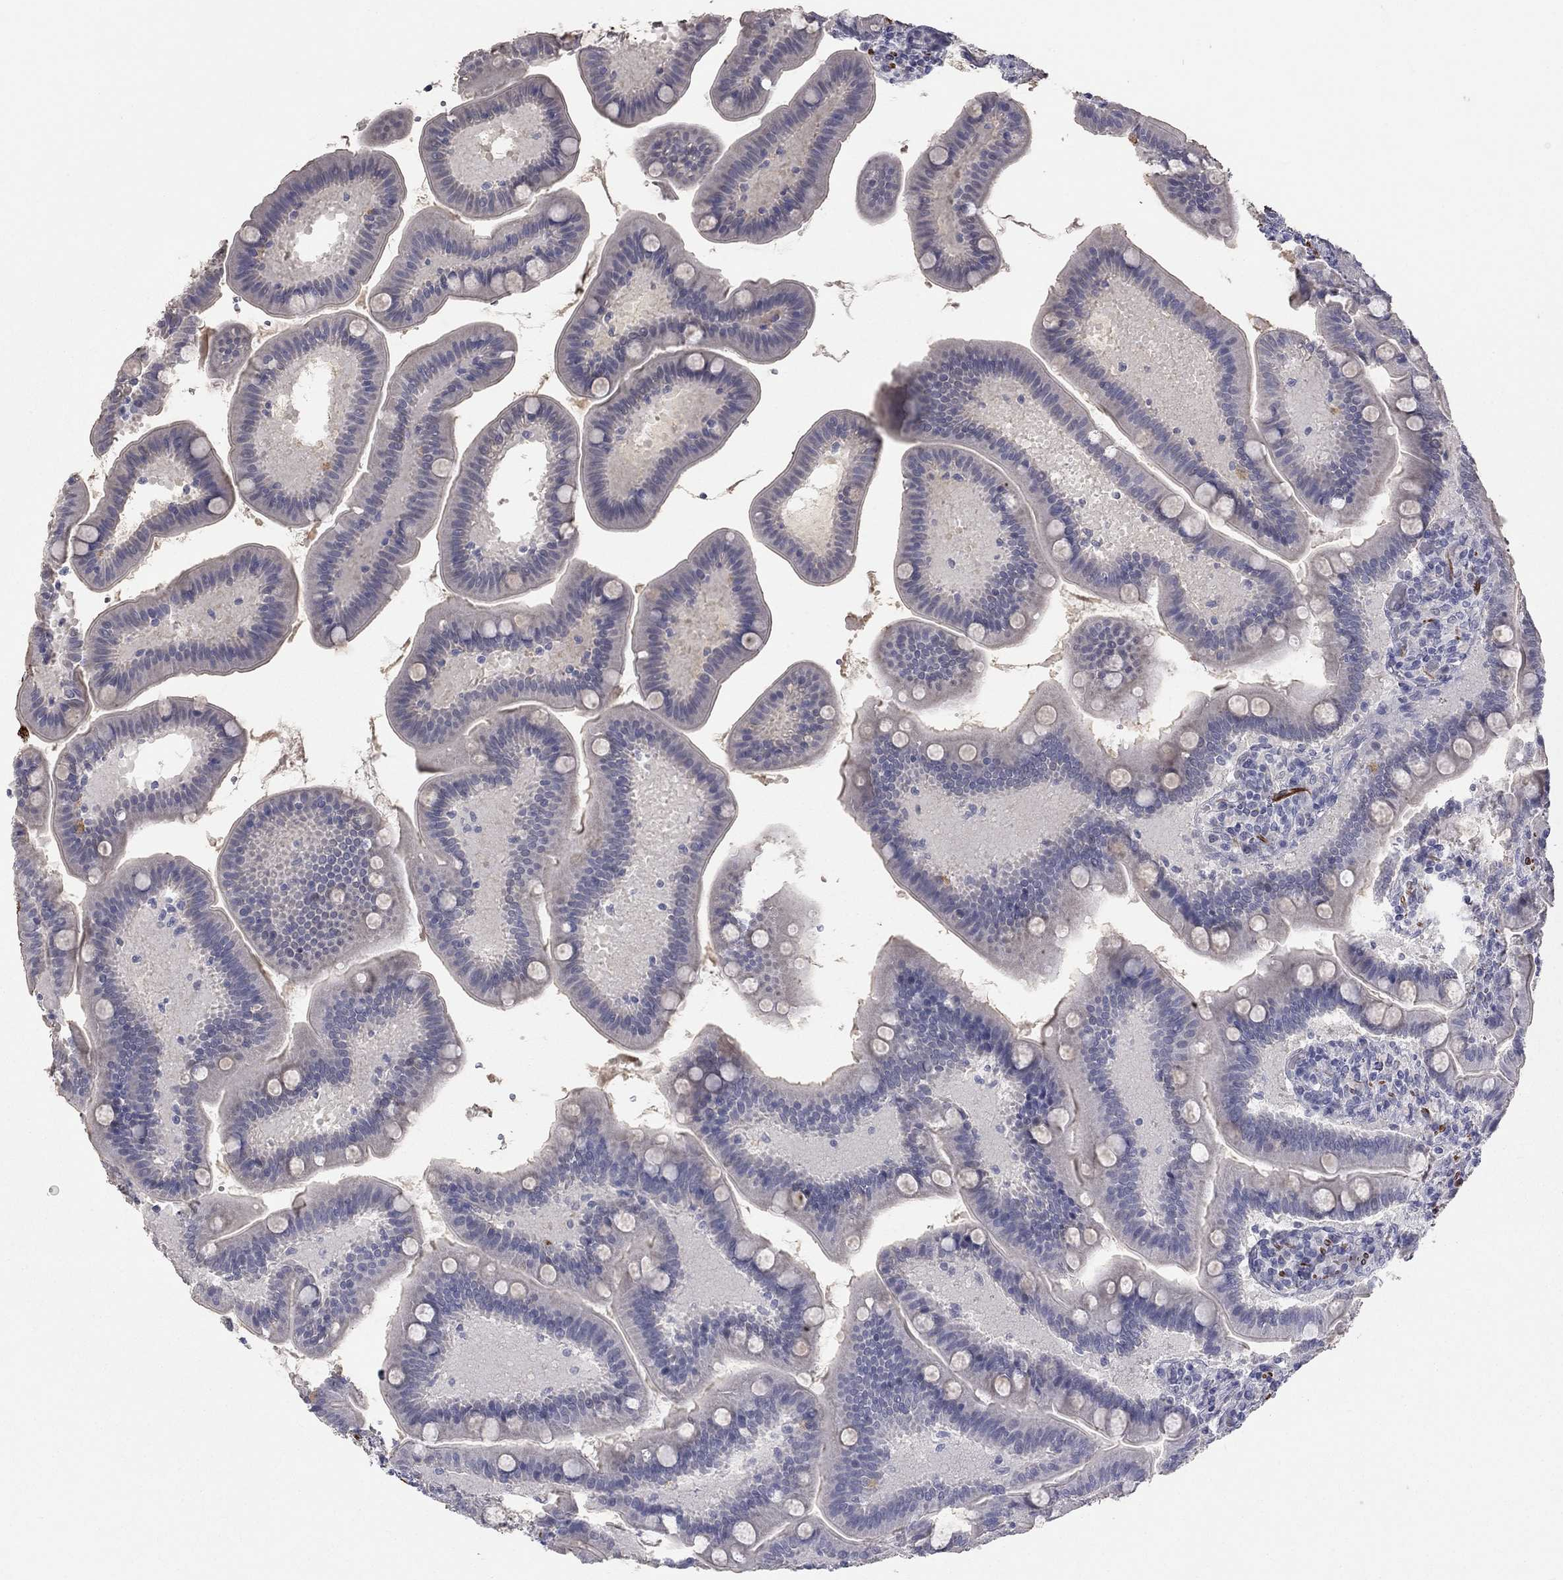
{"staining": {"intensity": "negative", "quantity": "none", "location": "none"}, "tissue": "small intestine", "cell_type": "Glandular cells", "image_type": "normal", "snomed": [{"axis": "morphology", "description": "Normal tissue, NOS"}, {"axis": "topography", "description": "Small intestine"}], "caption": "Glandular cells are negative for protein expression in benign human small intestine. (DAB (3,3'-diaminobenzidine) immunohistochemistry (IHC) with hematoxylin counter stain).", "gene": "IP6K3", "patient": {"sex": "male", "age": 66}}